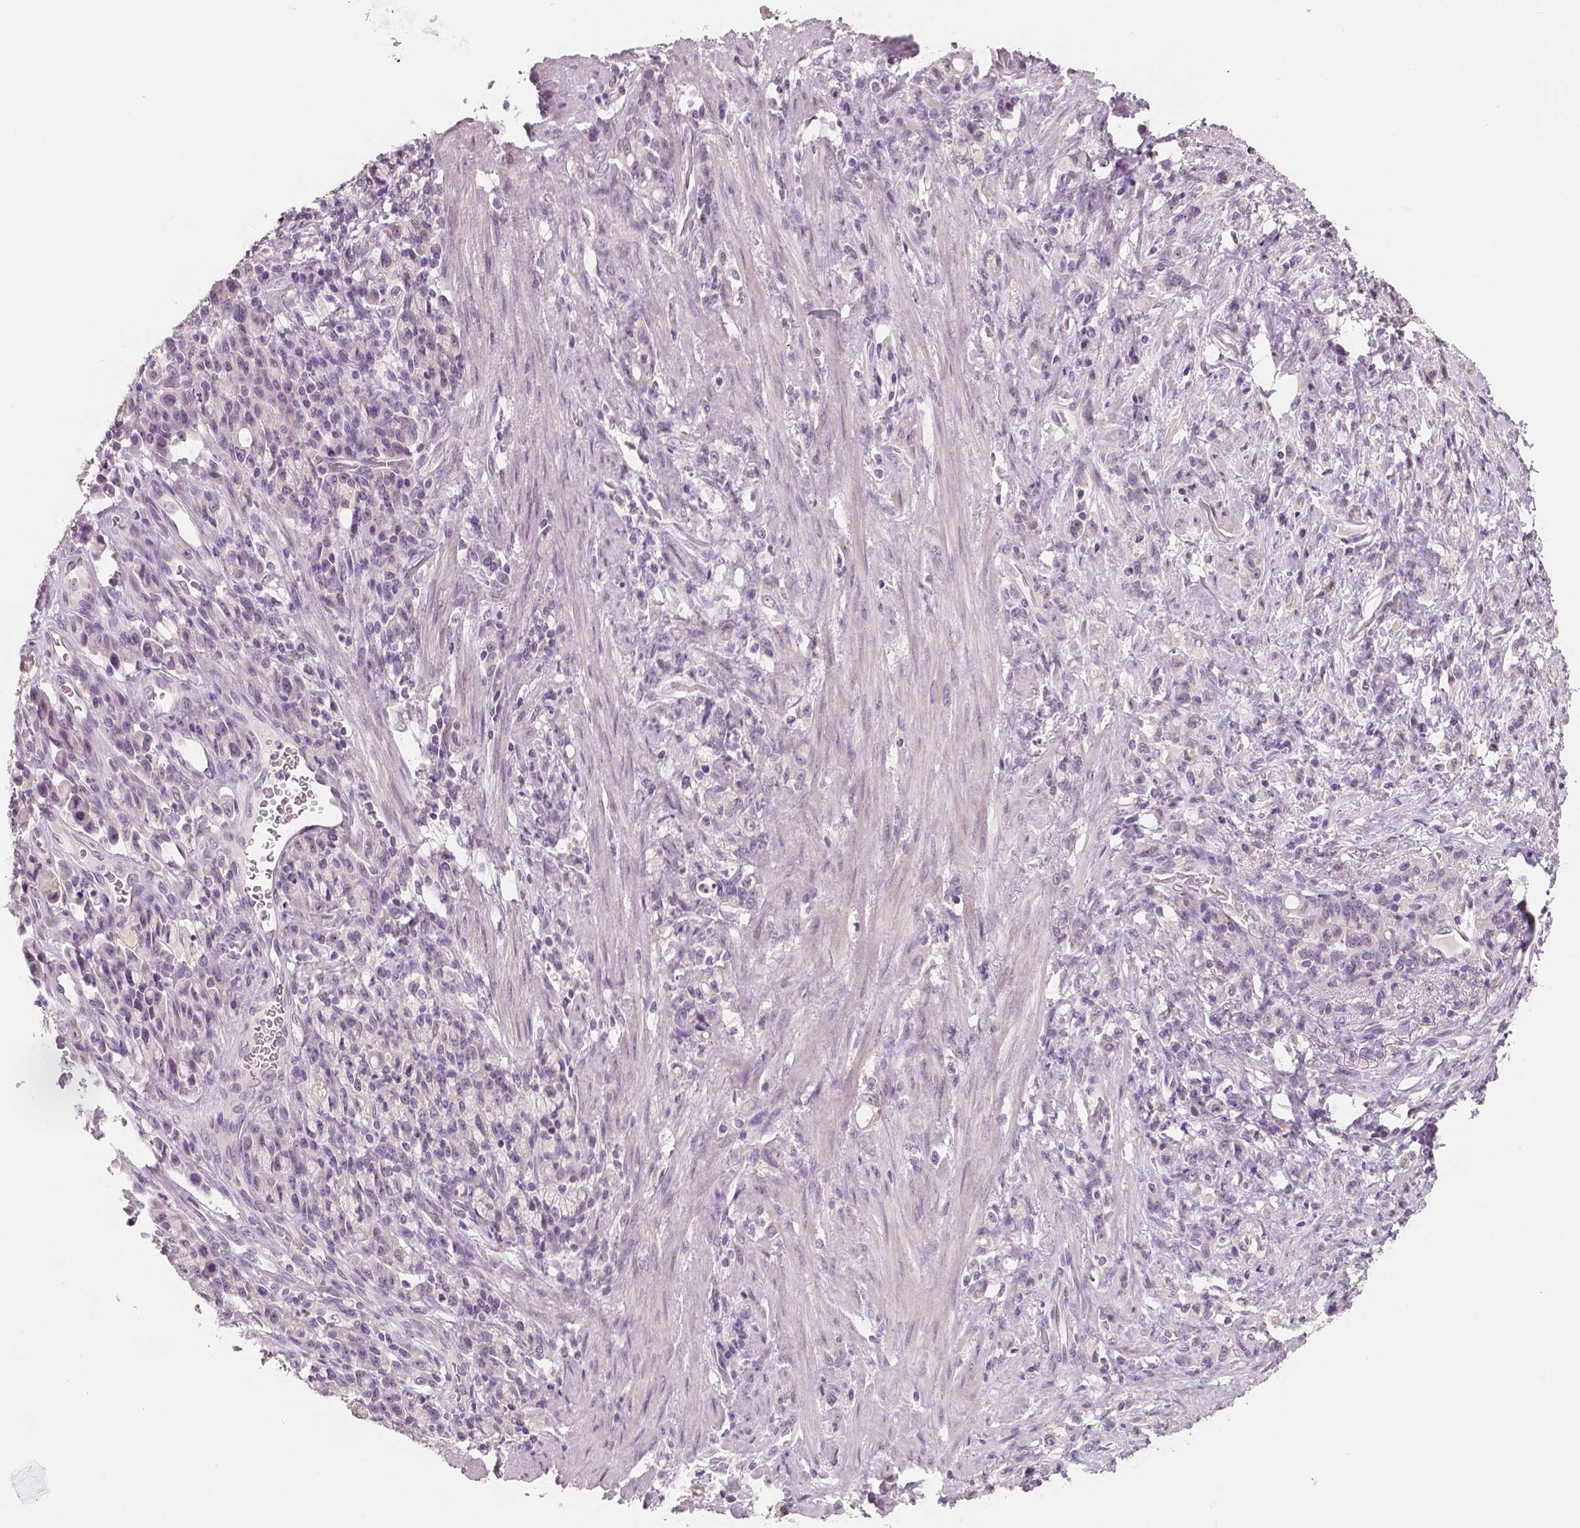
{"staining": {"intensity": "negative", "quantity": "none", "location": "none"}, "tissue": "stomach cancer", "cell_type": "Tumor cells", "image_type": "cancer", "snomed": [{"axis": "morphology", "description": "Adenocarcinoma, NOS"}, {"axis": "topography", "description": "Stomach"}], "caption": "IHC histopathology image of neoplastic tissue: human adenocarcinoma (stomach) stained with DAB displays no significant protein staining in tumor cells.", "gene": "NECAB1", "patient": {"sex": "male", "age": 77}}